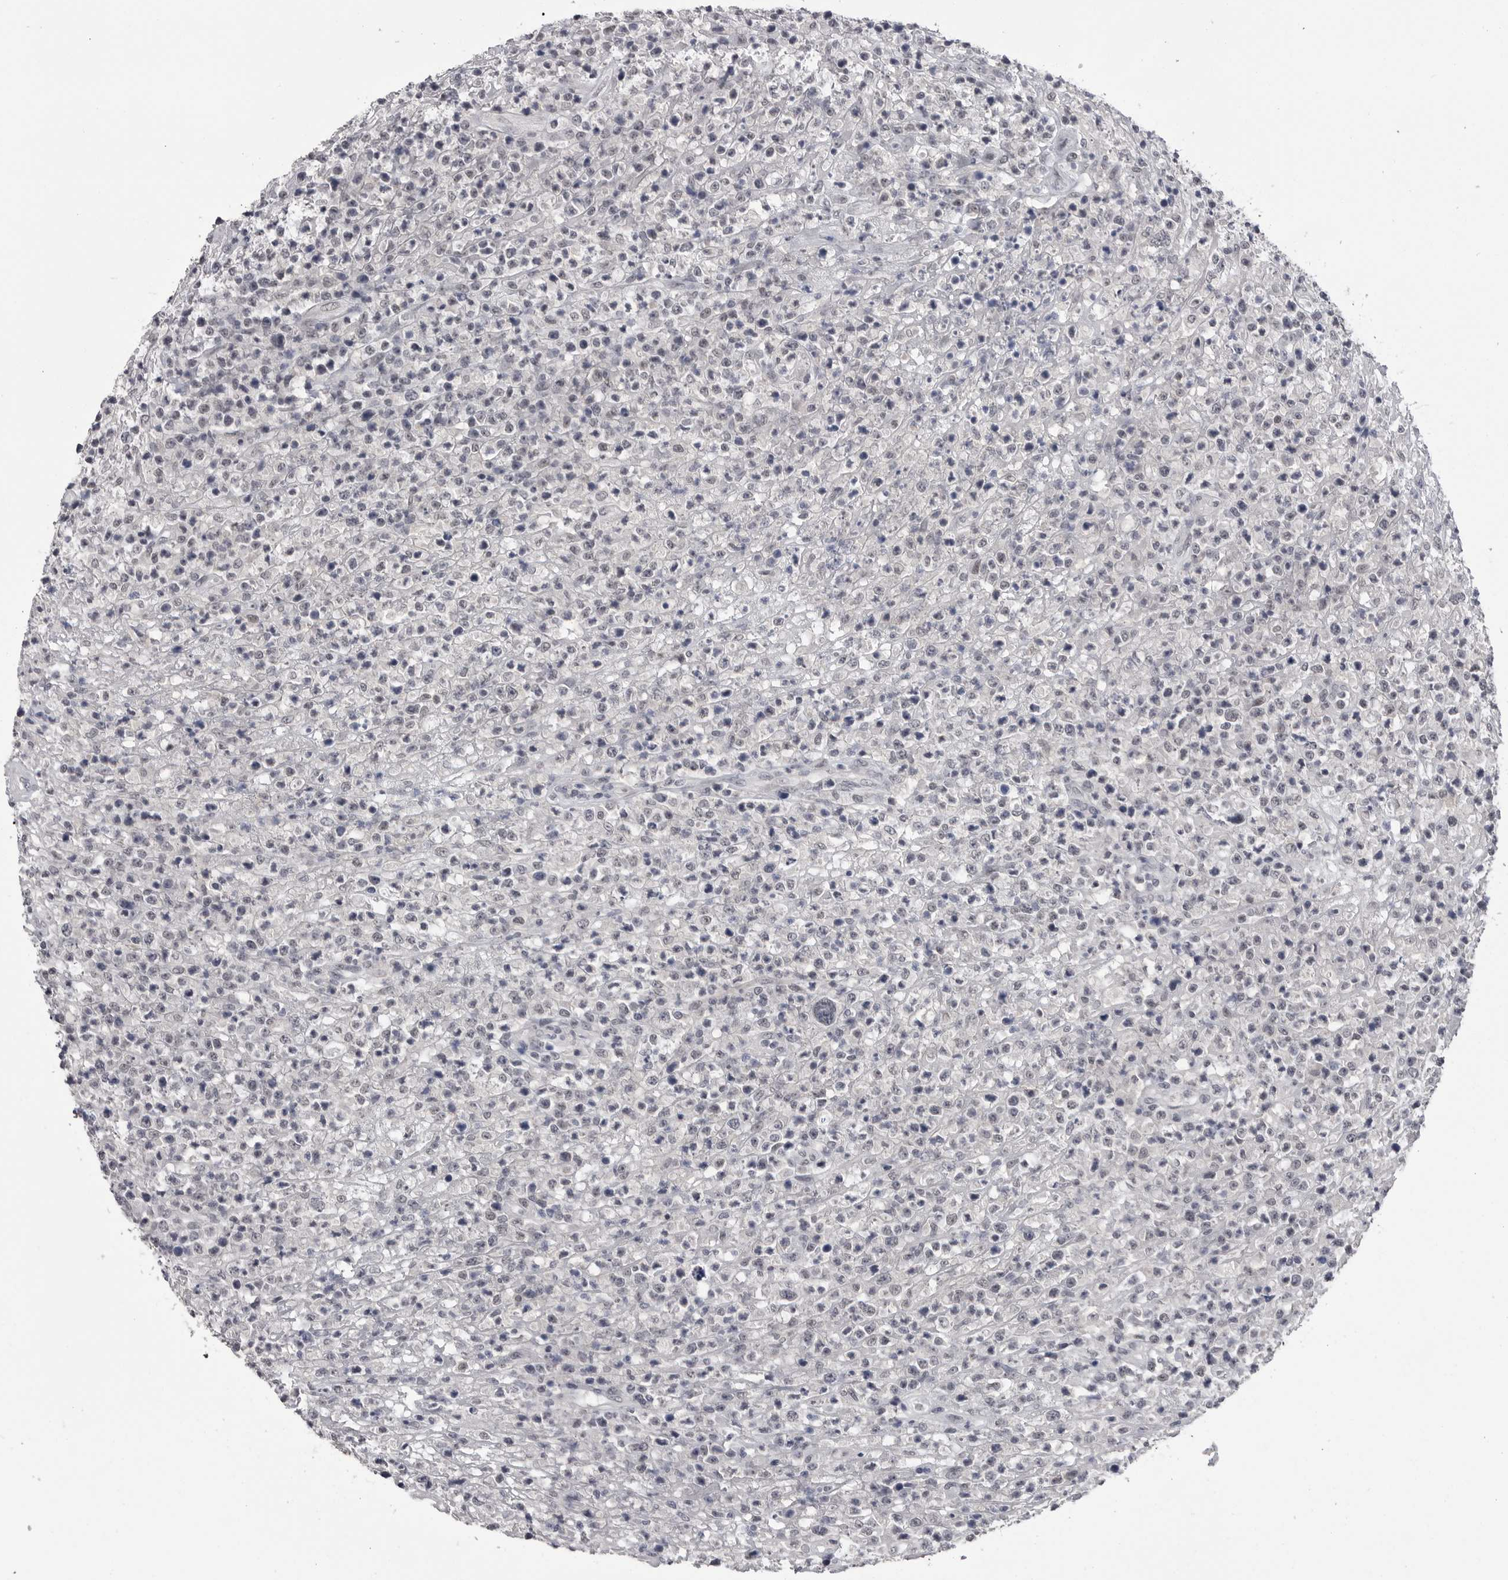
{"staining": {"intensity": "negative", "quantity": "none", "location": "none"}, "tissue": "lymphoma", "cell_type": "Tumor cells", "image_type": "cancer", "snomed": [{"axis": "morphology", "description": "Malignant lymphoma, non-Hodgkin's type, High grade"}, {"axis": "topography", "description": "Colon"}], "caption": "Immunohistochemistry (IHC) of malignant lymphoma, non-Hodgkin's type (high-grade) demonstrates no positivity in tumor cells.", "gene": "DLG2", "patient": {"sex": "female", "age": 53}}